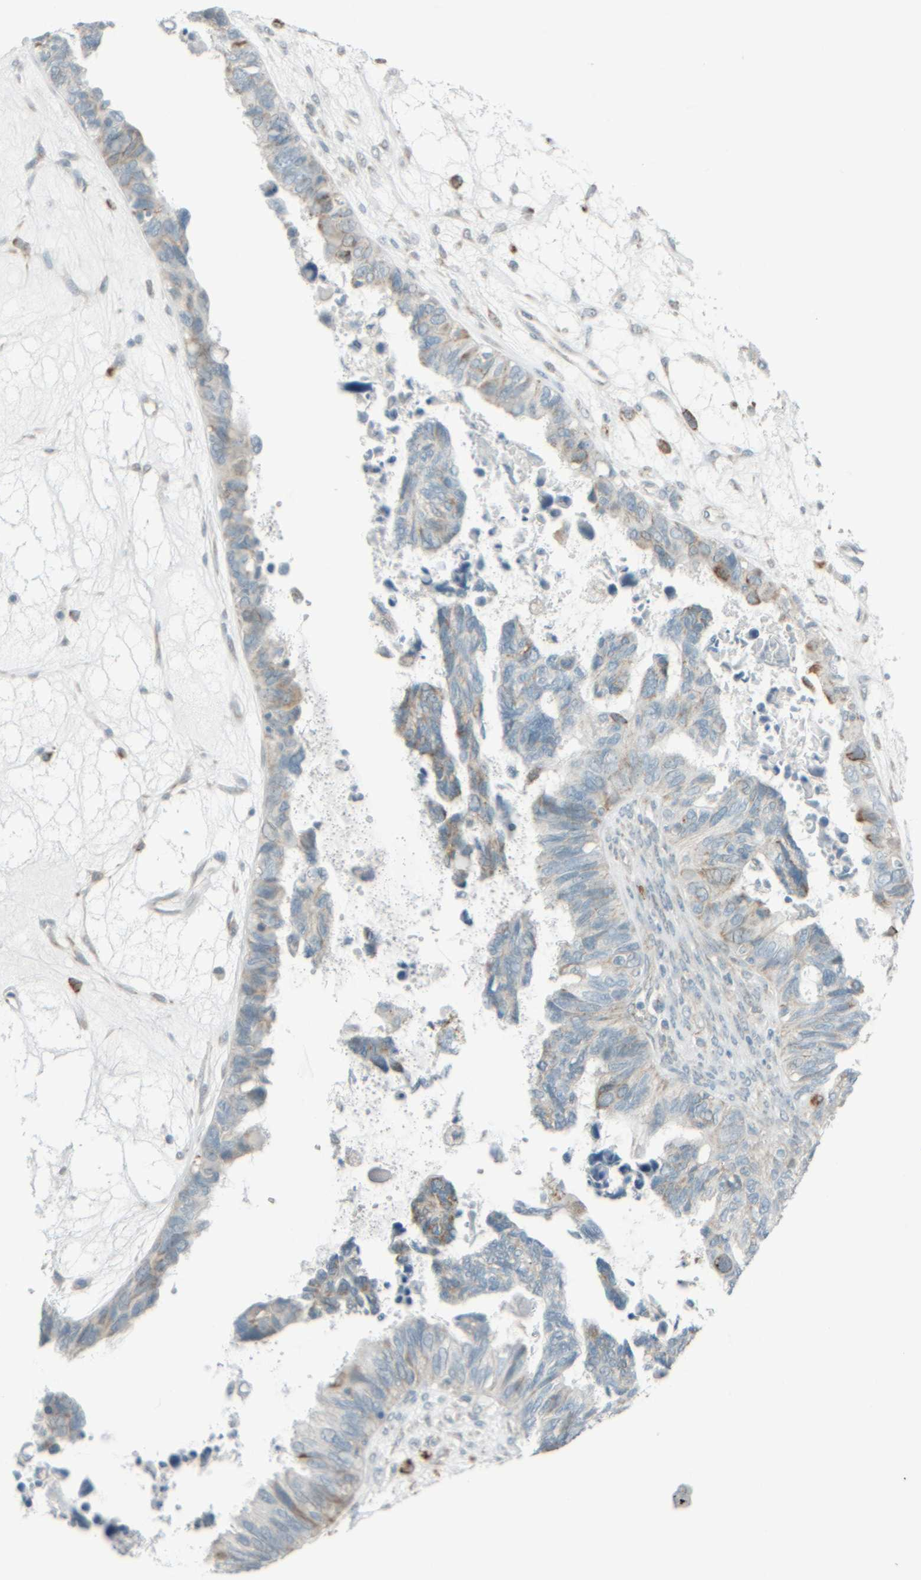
{"staining": {"intensity": "weak", "quantity": "<25%", "location": "cytoplasmic/membranous"}, "tissue": "ovarian cancer", "cell_type": "Tumor cells", "image_type": "cancer", "snomed": [{"axis": "morphology", "description": "Cystadenocarcinoma, serous, NOS"}, {"axis": "topography", "description": "Ovary"}], "caption": "A high-resolution histopathology image shows immunohistochemistry staining of ovarian cancer, which reveals no significant staining in tumor cells.", "gene": "PTGES3L-AARSD1", "patient": {"sex": "female", "age": 79}}